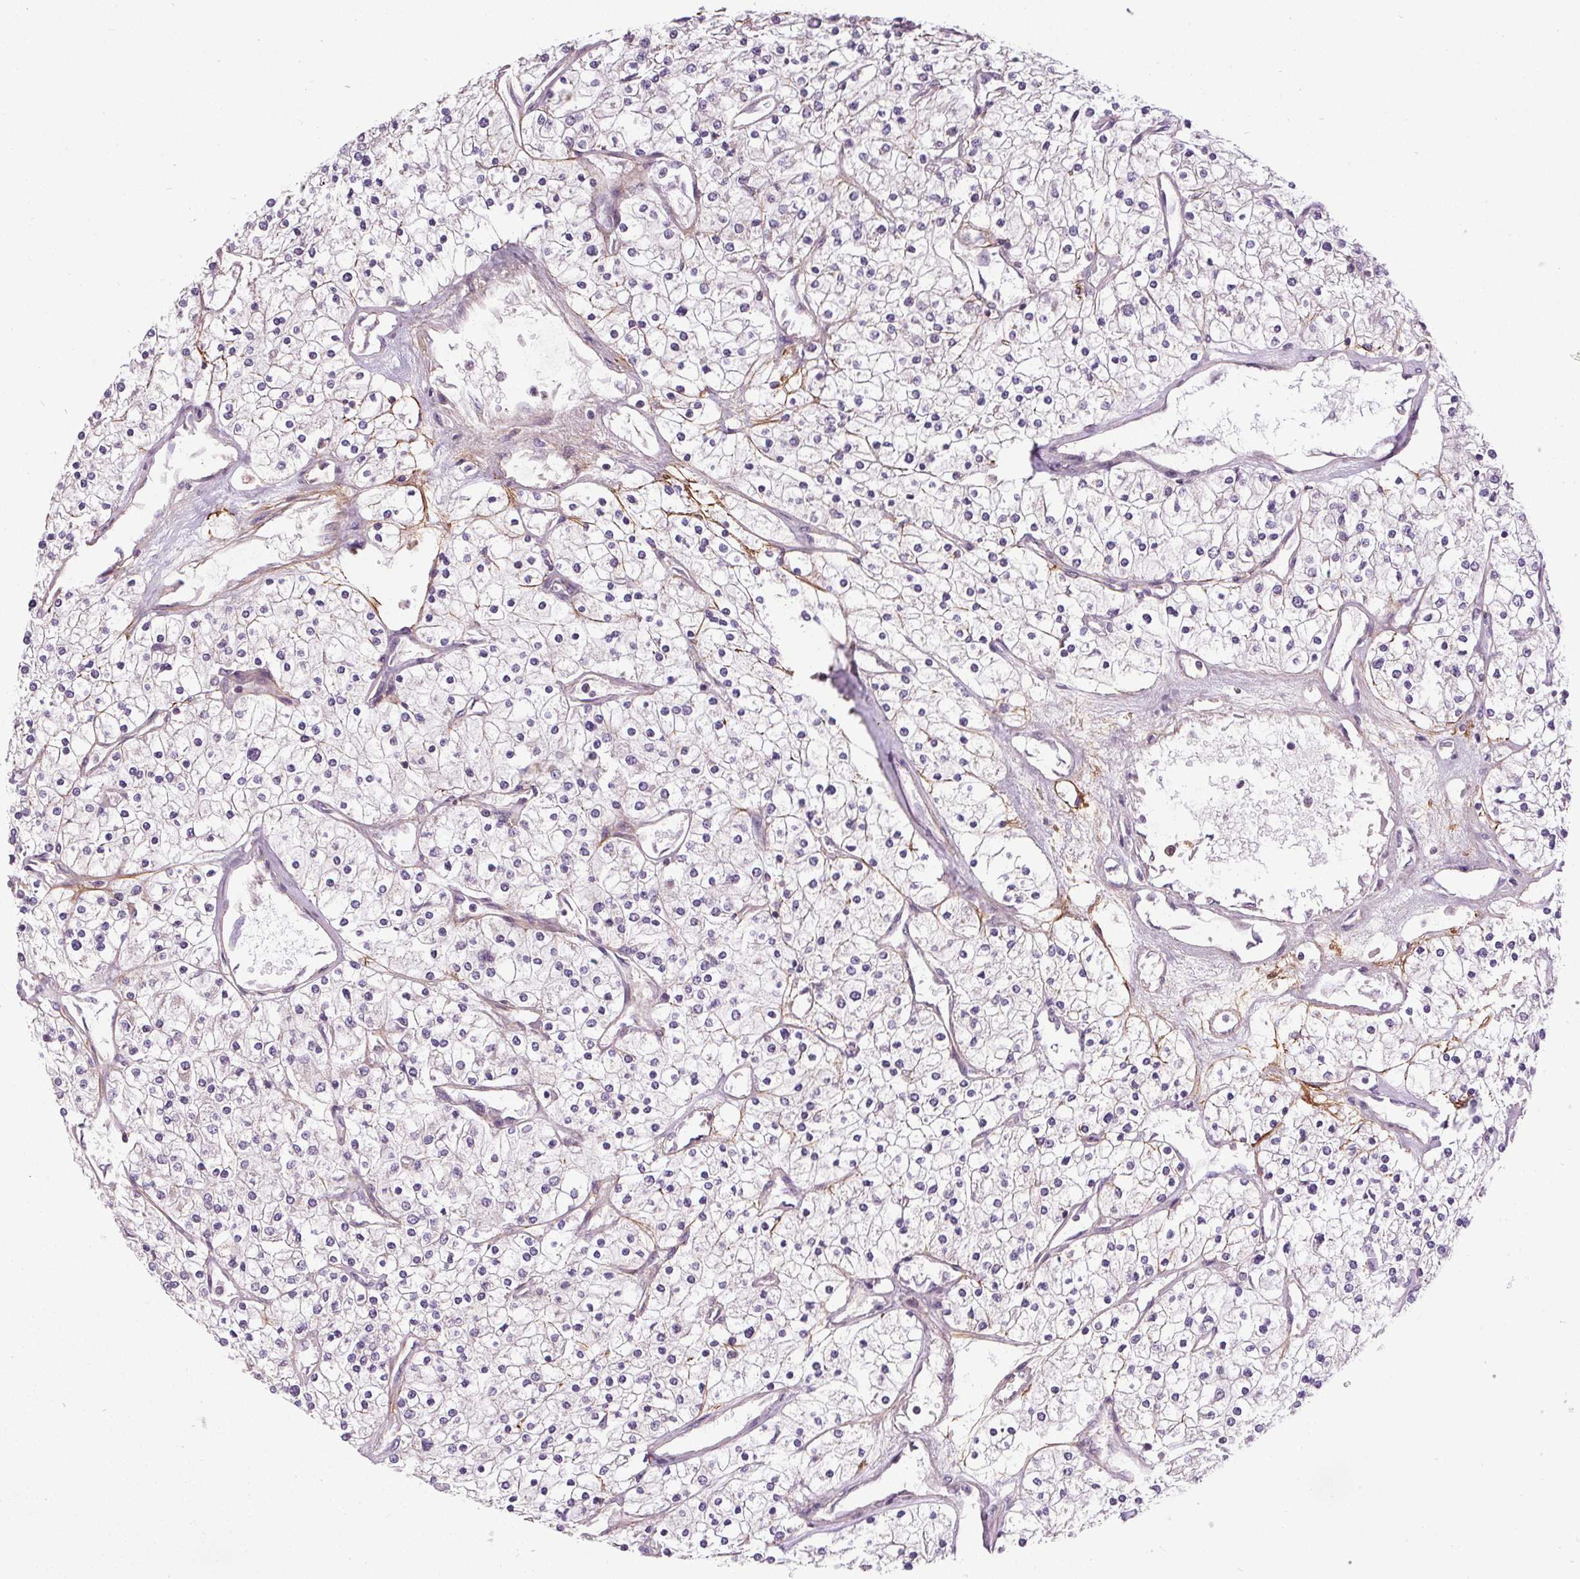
{"staining": {"intensity": "negative", "quantity": "none", "location": "none"}, "tissue": "renal cancer", "cell_type": "Tumor cells", "image_type": "cancer", "snomed": [{"axis": "morphology", "description": "Adenocarcinoma, NOS"}, {"axis": "topography", "description": "Kidney"}], "caption": "A high-resolution micrograph shows IHC staining of adenocarcinoma (renal), which displays no significant staining in tumor cells. The staining is performed using DAB (3,3'-diaminobenzidine) brown chromogen with nuclei counter-stained in using hematoxylin.", "gene": "KIAA0232", "patient": {"sex": "male", "age": 80}}